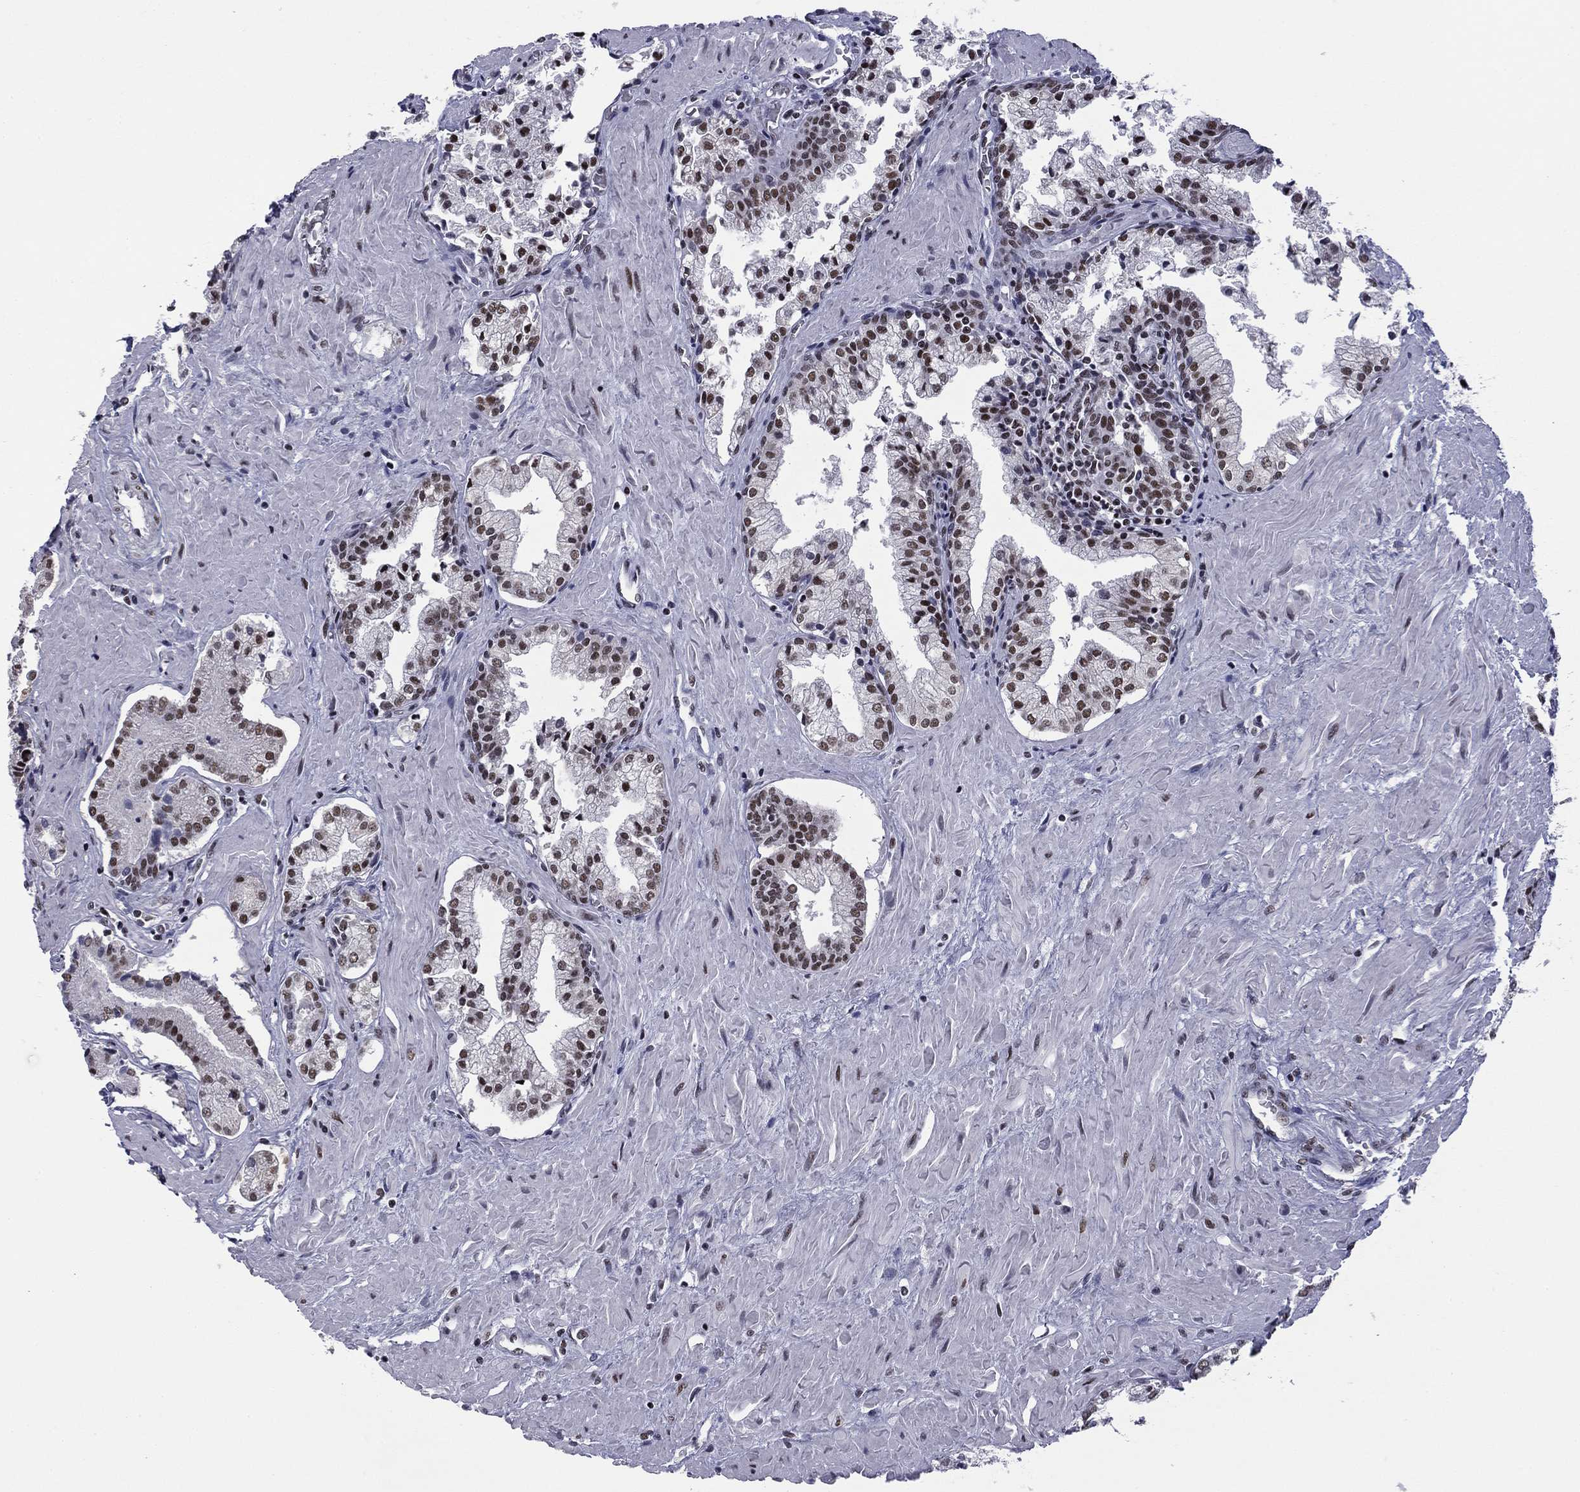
{"staining": {"intensity": "moderate", "quantity": "25%-75%", "location": "nuclear"}, "tissue": "prostate cancer", "cell_type": "Tumor cells", "image_type": "cancer", "snomed": [{"axis": "morphology", "description": "Adenocarcinoma, NOS"}, {"axis": "topography", "description": "Prostate and seminal vesicle, NOS"}, {"axis": "topography", "description": "Prostate"}], "caption": "Protein staining displays moderate nuclear positivity in approximately 25%-75% of tumor cells in prostate cancer.", "gene": "ETV5", "patient": {"sex": "male", "age": 44}}